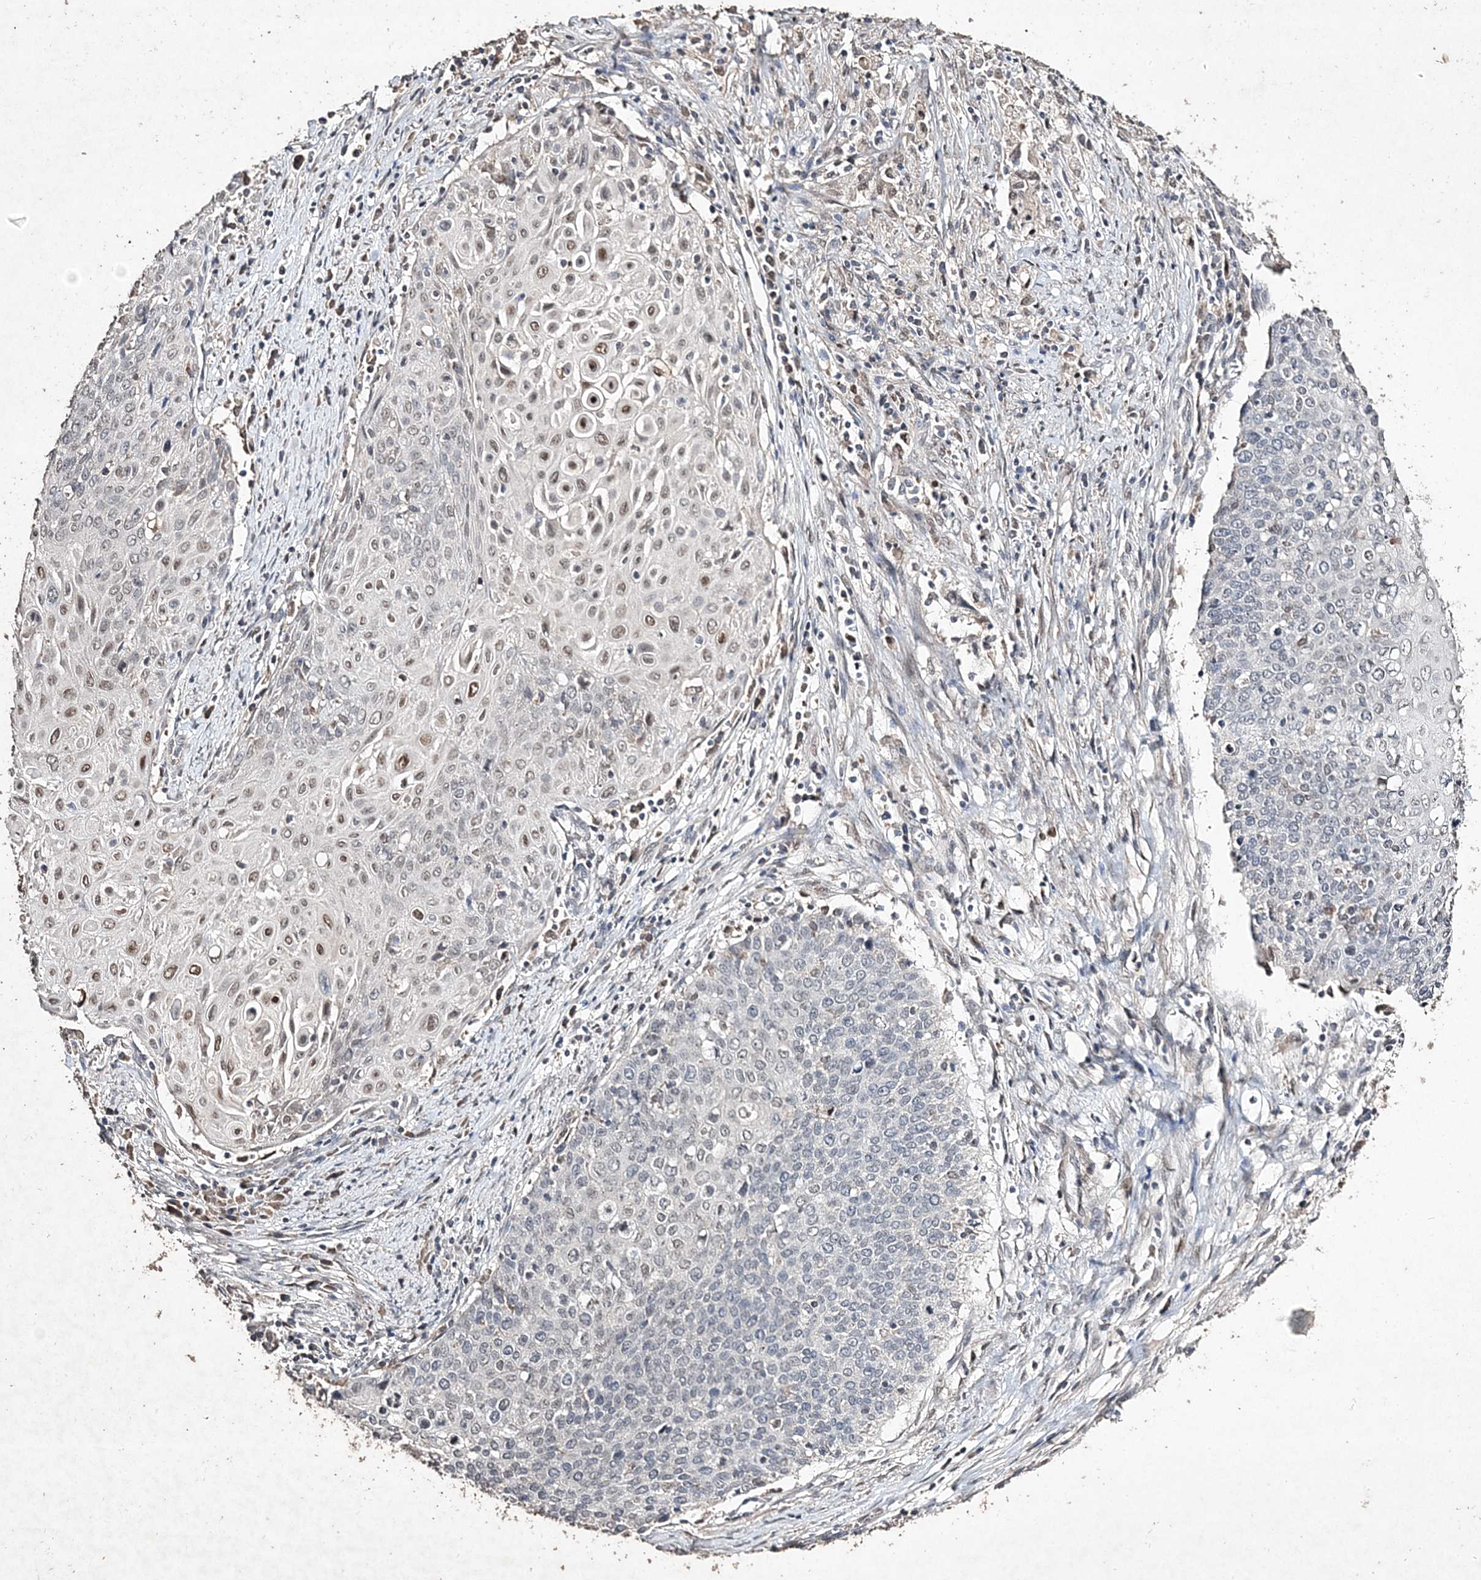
{"staining": {"intensity": "weak", "quantity": "<25%", "location": "nuclear"}, "tissue": "cervical cancer", "cell_type": "Tumor cells", "image_type": "cancer", "snomed": [{"axis": "morphology", "description": "Squamous cell carcinoma, NOS"}, {"axis": "topography", "description": "Cervix"}], "caption": "Immunohistochemistry image of human squamous cell carcinoma (cervical) stained for a protein (brown), which shows no staining in tumor cells.", "gene": "C3orf38", "patient": {"sex": "female", "age": 39}}